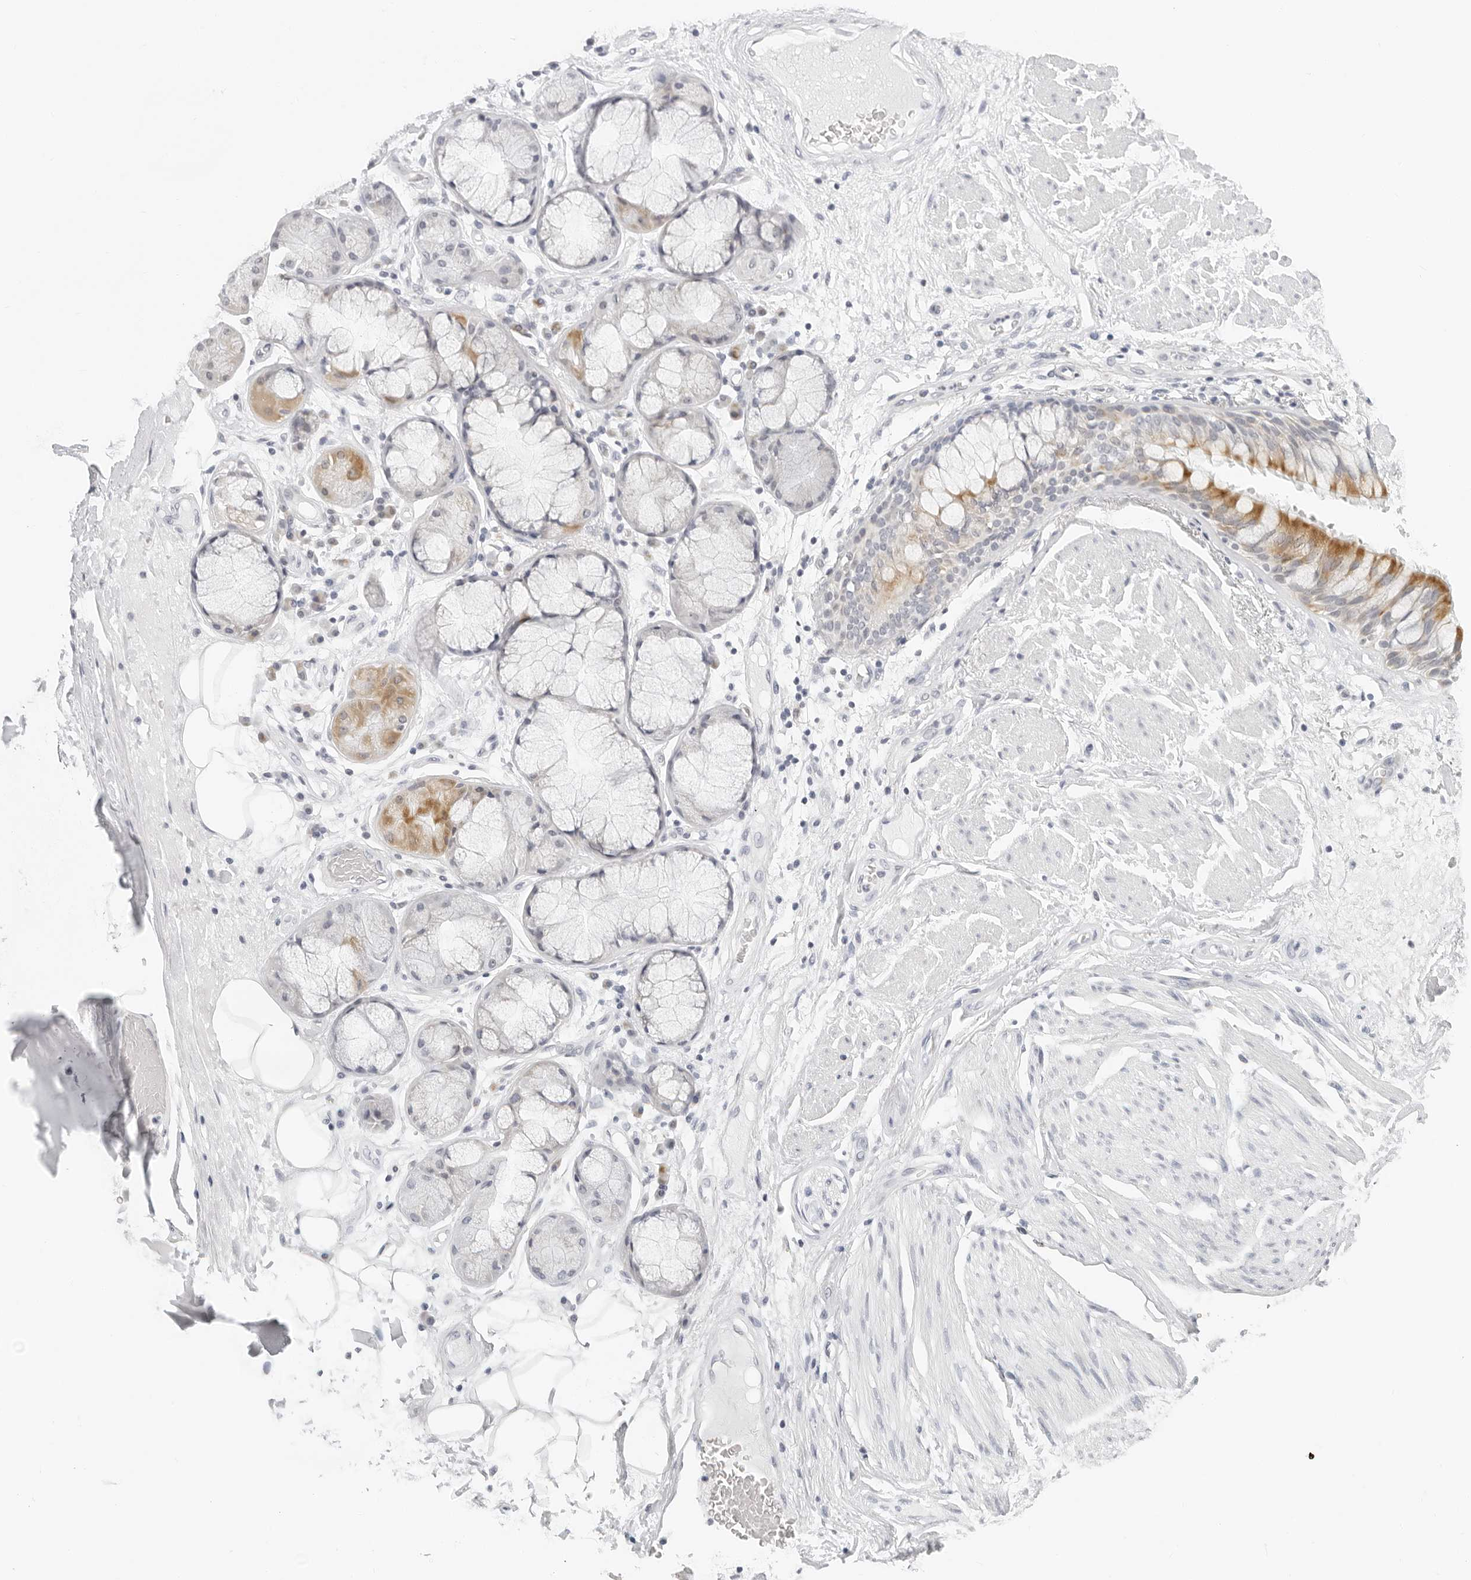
{"staining": {"intensity": "negative", "quantity": "none", "location": "none"}, "tissue": "adipose tissue", "cell_type": "Adipocytes", "image_type": "normal", "snomed": [{"axis": "morphology", "description": "Normal tissue, NOS"}, {"axis": "topography", "description": "Bronchus"}], "caption": "IHC image of normal adipose tissue stained for a protein (brown), which displays no expression in adipocytes. Nuclei are stained in blue.", "gene": "CIART", "patient": {"sex": "male", "age": 66}}